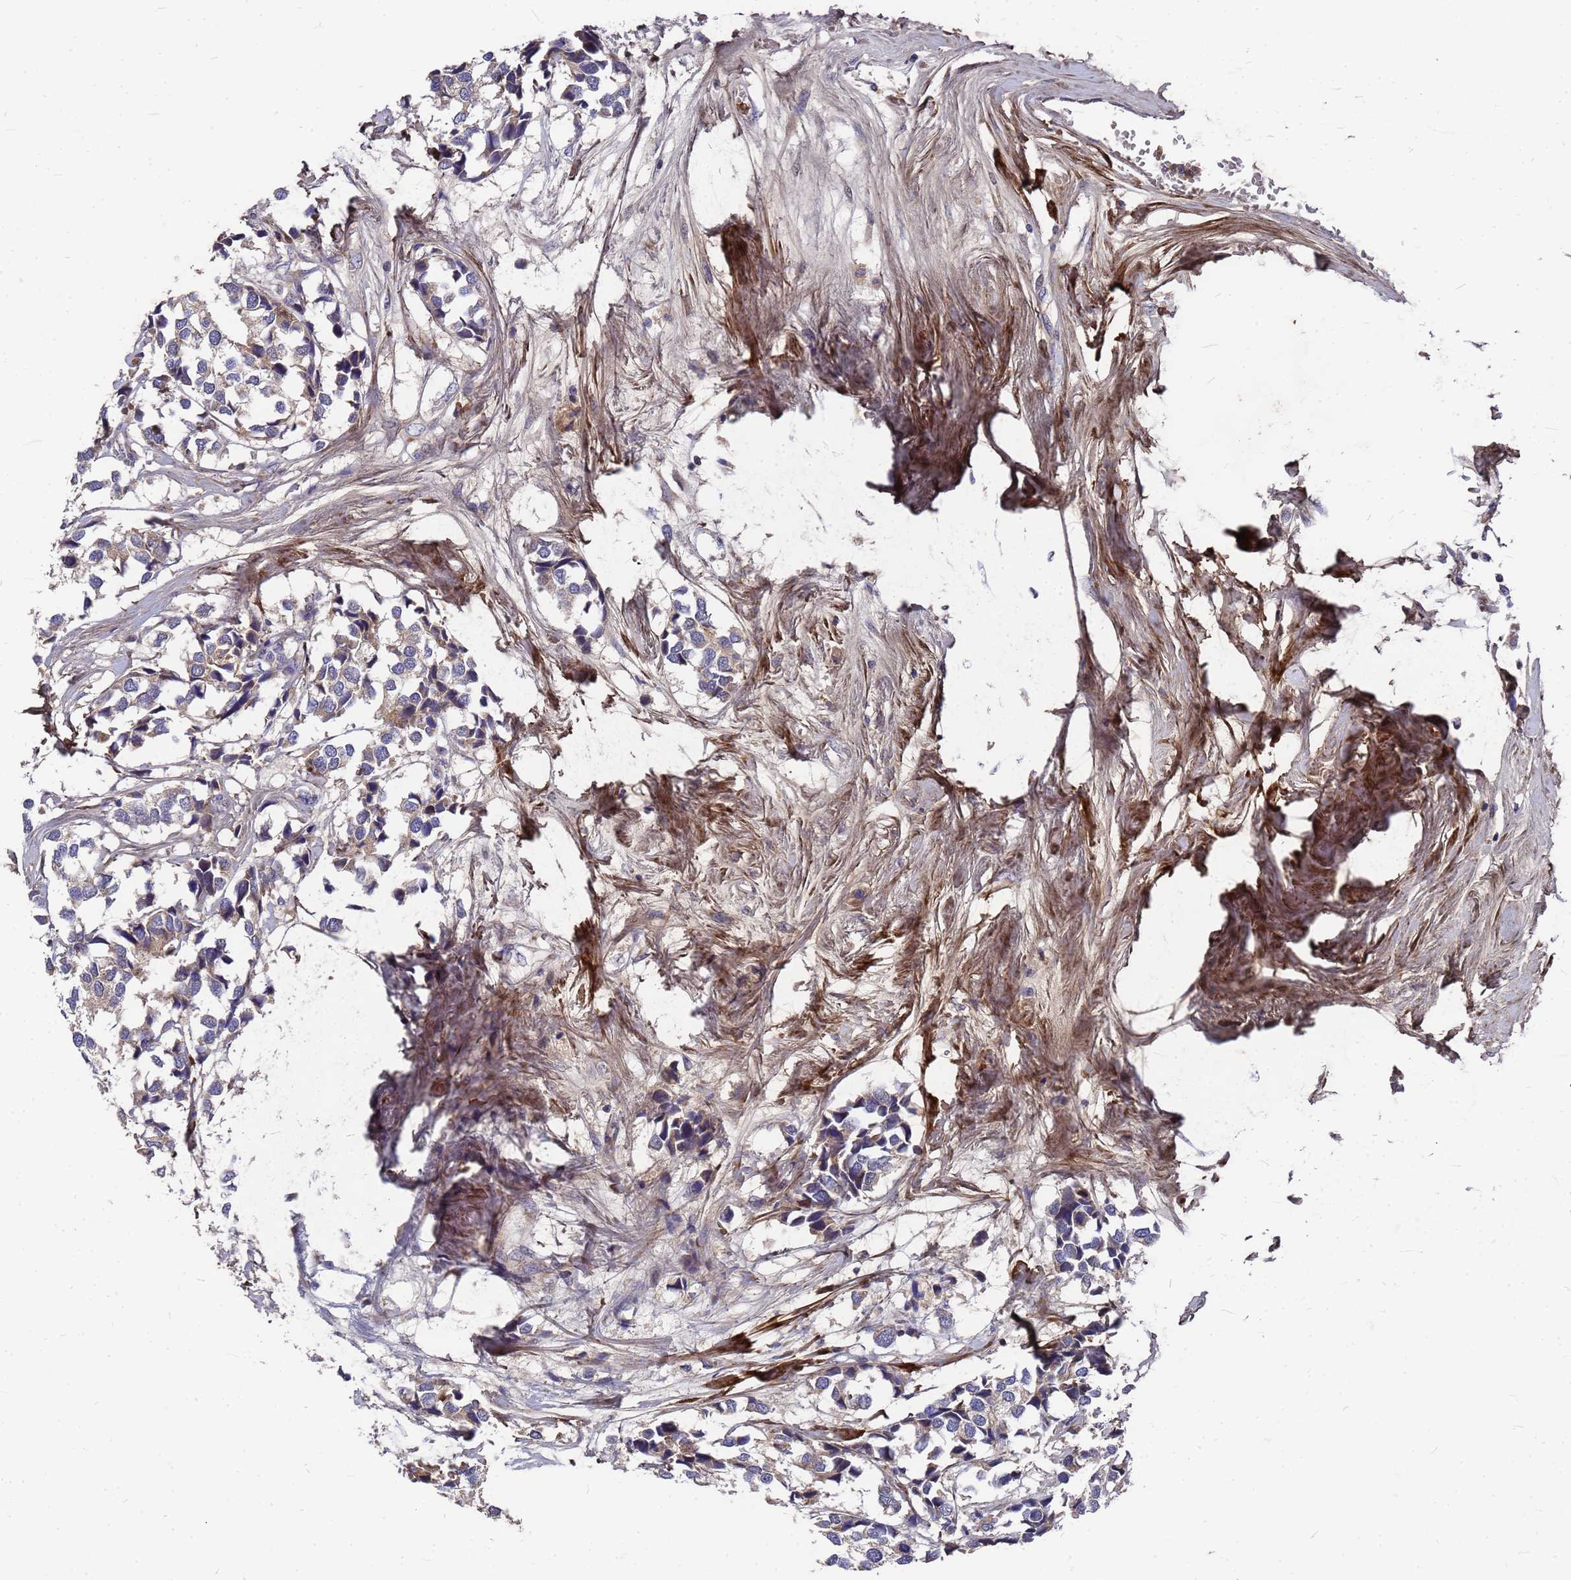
{"staining": {"intensity": "negative", "quantity": "none", "location": "none"}, "tissue": "breast cancer", "cell_type": "Tumor cells", "image_type": "cancer", "snomed": [{"axis": "morphology", "description": "Duct carcinoma"}, {"axis": "topography", "description": "Breast"}], "caption": "Breast intraductal carcinoma was stained to show a protein in brown. There is no significant expression in tumor cells. Nuclei are stained in blue.", "gene": "ZNF717", "patient": {"sex": "female", "age": 83}}